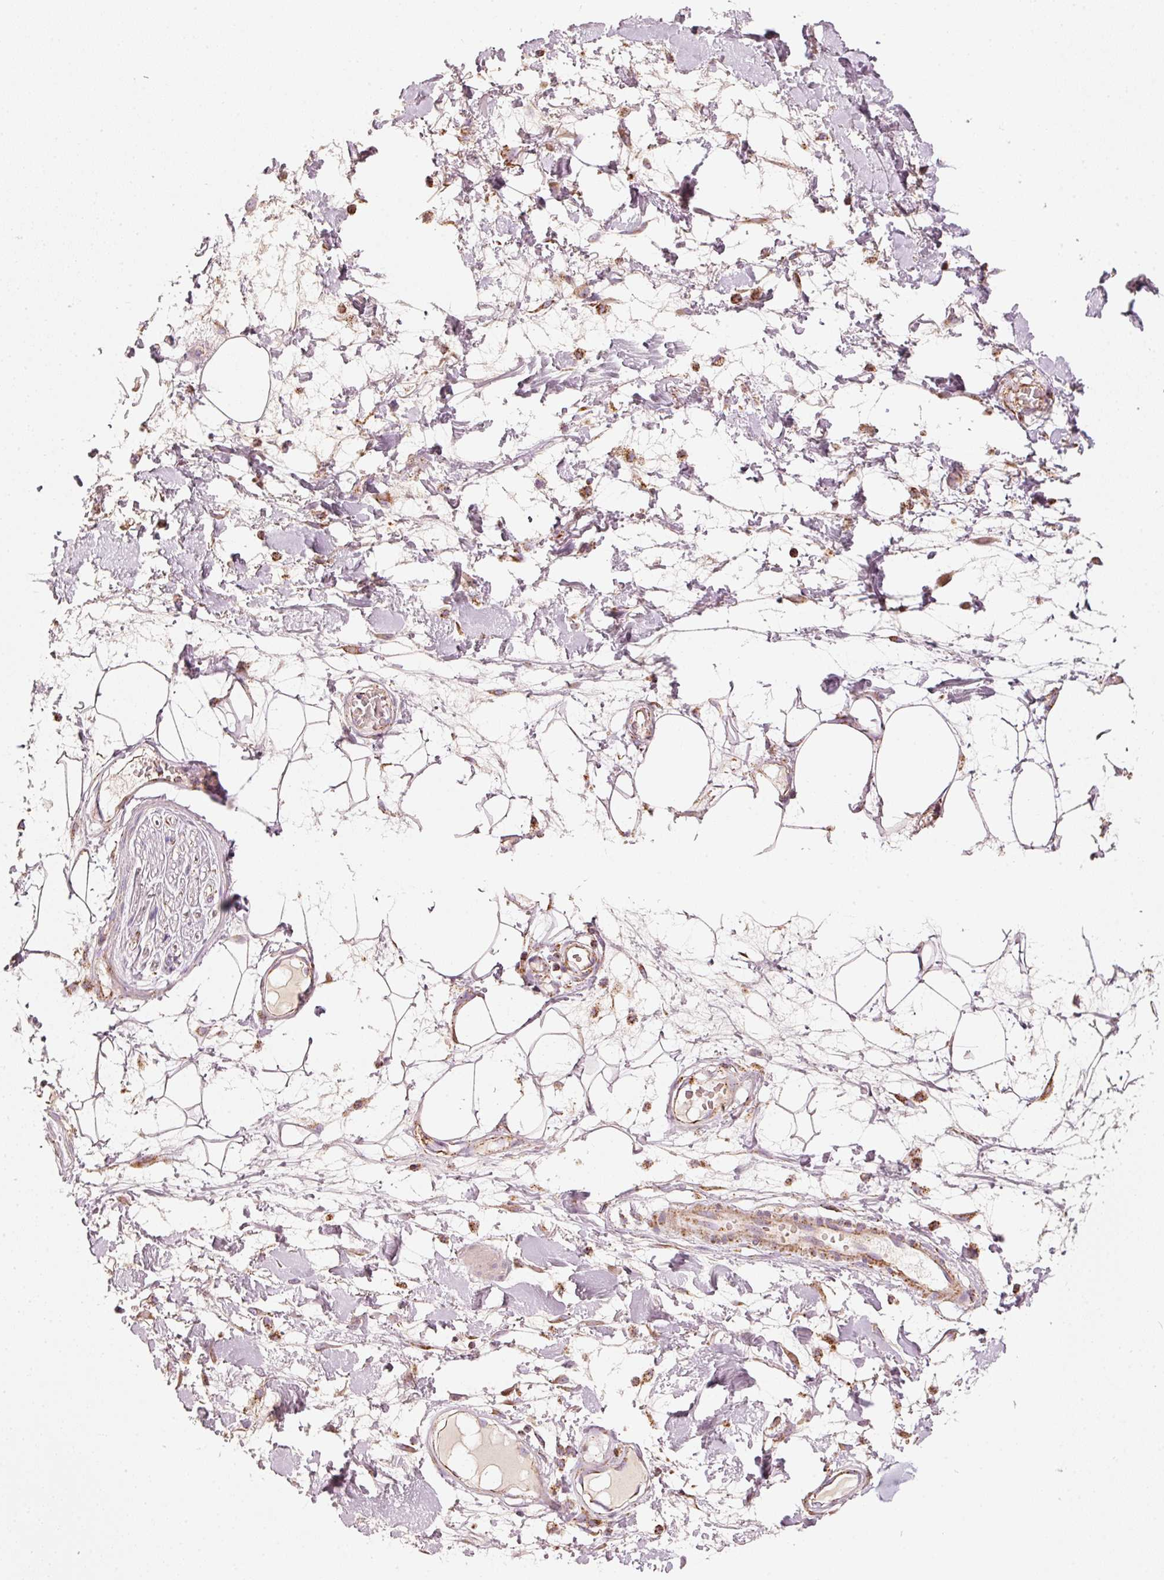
{"staining": {"intensity": "moderate", "quantity": "<25%", "location": "cytoplasmic/membranous"}, "tissue": "adipose tissue", "cell_type": "Adipocytes", "image_type": "normal", "snomed": [{"axis": "morphology", "description": "Normal tissue, NOS"}, {"axis": "topography", "description": "Vulva"}, {"axis": "topography", "description": "Peripheral nerve tissue"}], "caption": "High-magnification brightfield microscopy of normal adipose tissue stained with DAB (brown) and counterstained with hematoxylin (blue). adipocytes exhibit moderate cytoplasmic/membranous staining is identified in approximately<25% of cells.", "gene": "C17orf98", "patient": {"sex": "female", "age": 68}}